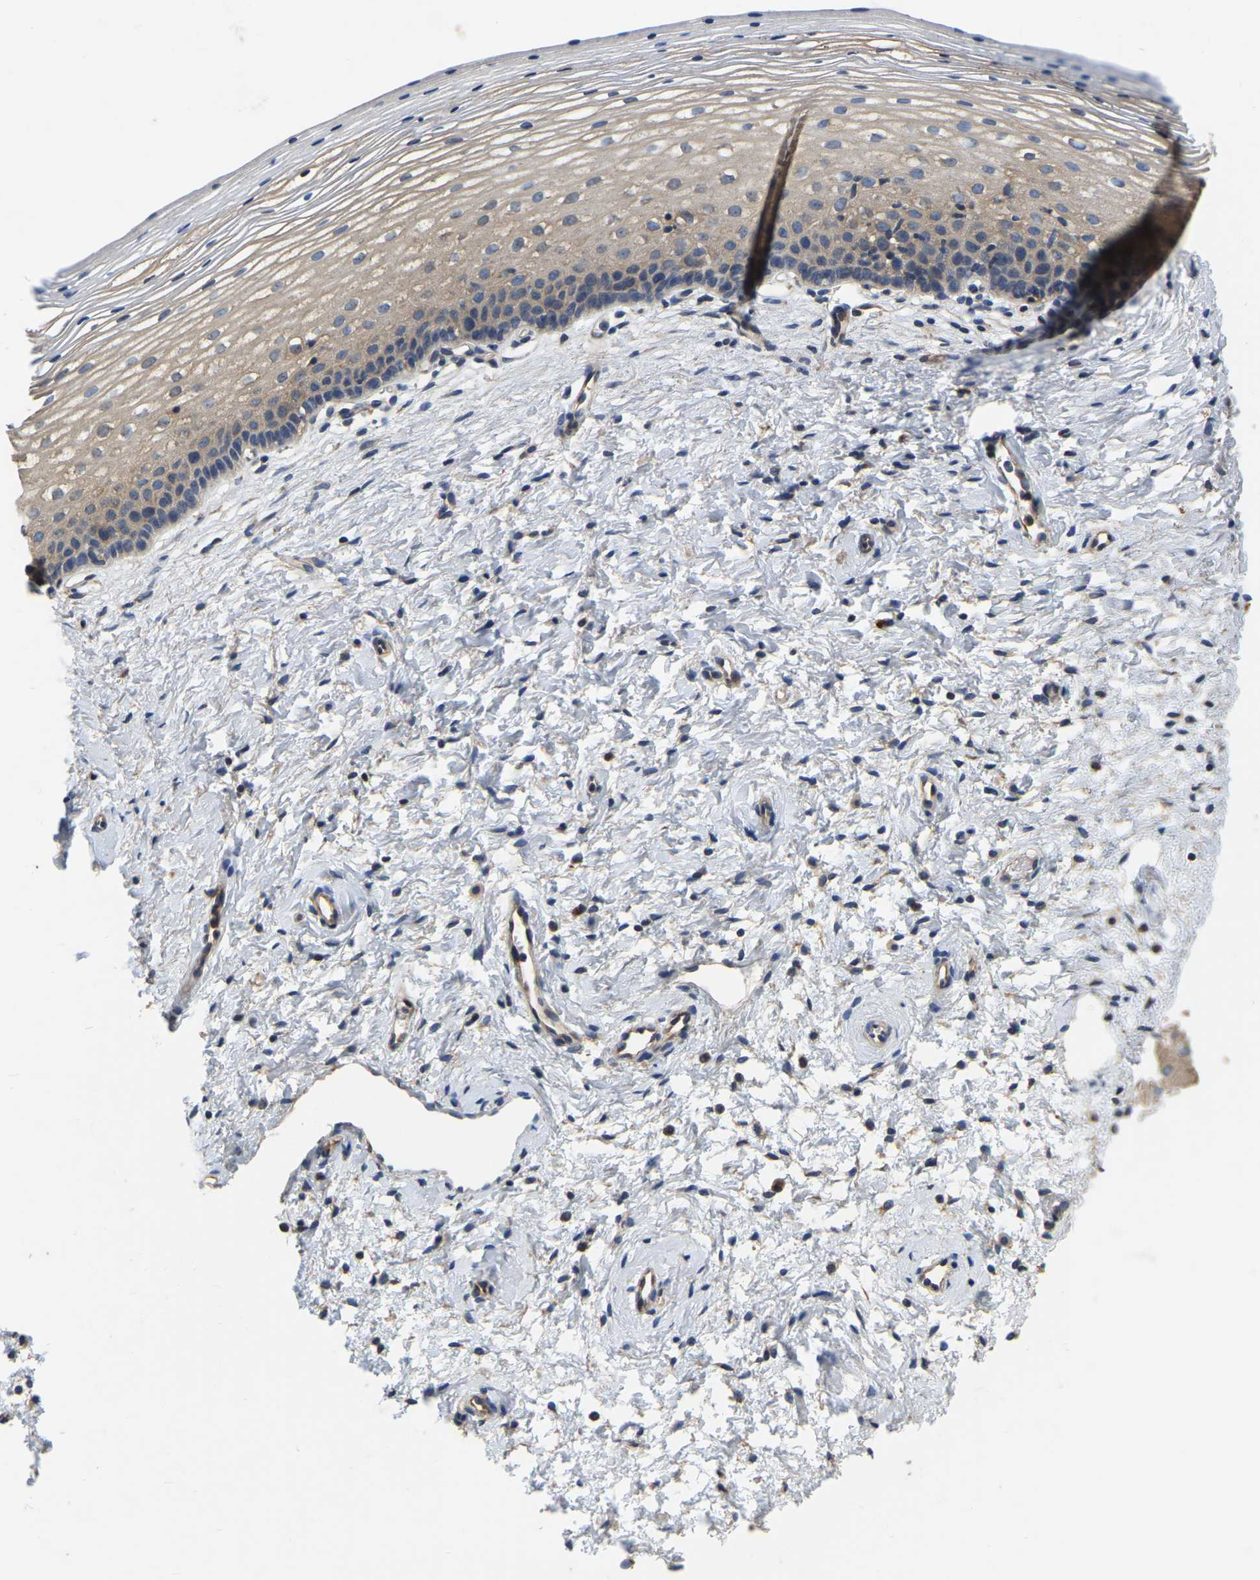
{"staining": {"intensity": "moderate", "quantity": ">75%", "location": "cytoplasmic/membranous"}, "tissue": "cervix", "cell_type": "Glandular cells", "image_type": "normal", "snomed": [{"axis": "morphology", "description": "Normal tissue, NOS"}, {"axis": "topography", "description": "Cervix"}], "caption": "Normal cervix was stained to show a protein in brown. There is medium levels of moderate cytoplasmic/membranous positivity in about >75% of glandular cells. The staining is performed using DAB brown chromogen to label protein expression. The nuclei are counter-stained blue using hematoxylin.", "gene": "GARS1", "patient": {"sex": "female", "age": 72}}